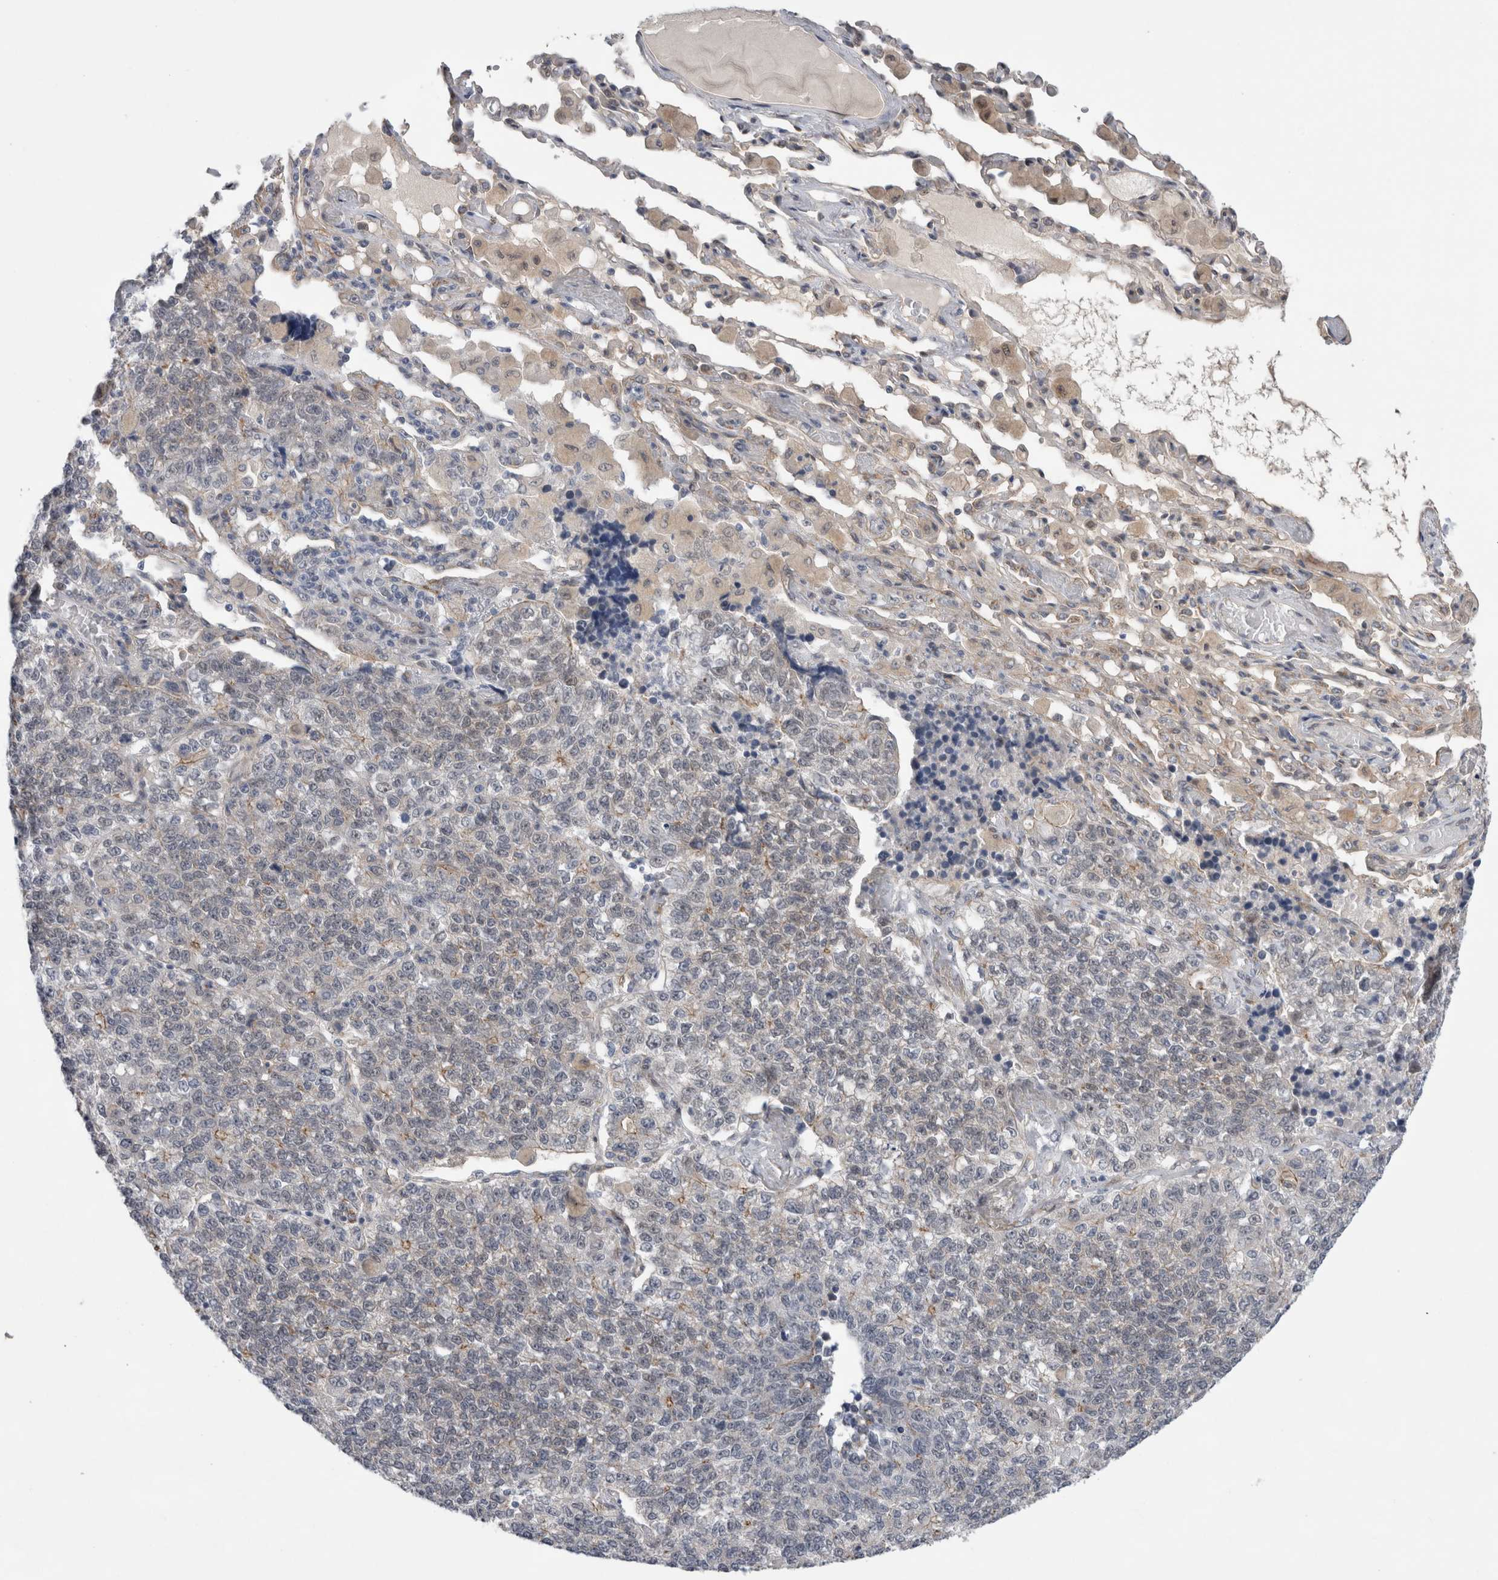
{"staining": {"intensity": "weak", "quantity": "<25%", "location": "cytoplasmic/membranous"}, "tissue": "lung cancer", "cell_type": "Tumor cells", "image_type": "cancer", "snomed": [{"axis": "morphology", "description": "Adenocarcinoma, NOS"}, {"axis": "topography", "description": "Lung"}], "caption": "Human lung adenocarcinoma stained for a protein using immunohistochemistry (IHC) displays no expression in tumor cells.", "gene": "TAFA5", "patient": {"sex": "male", "age": 49}}